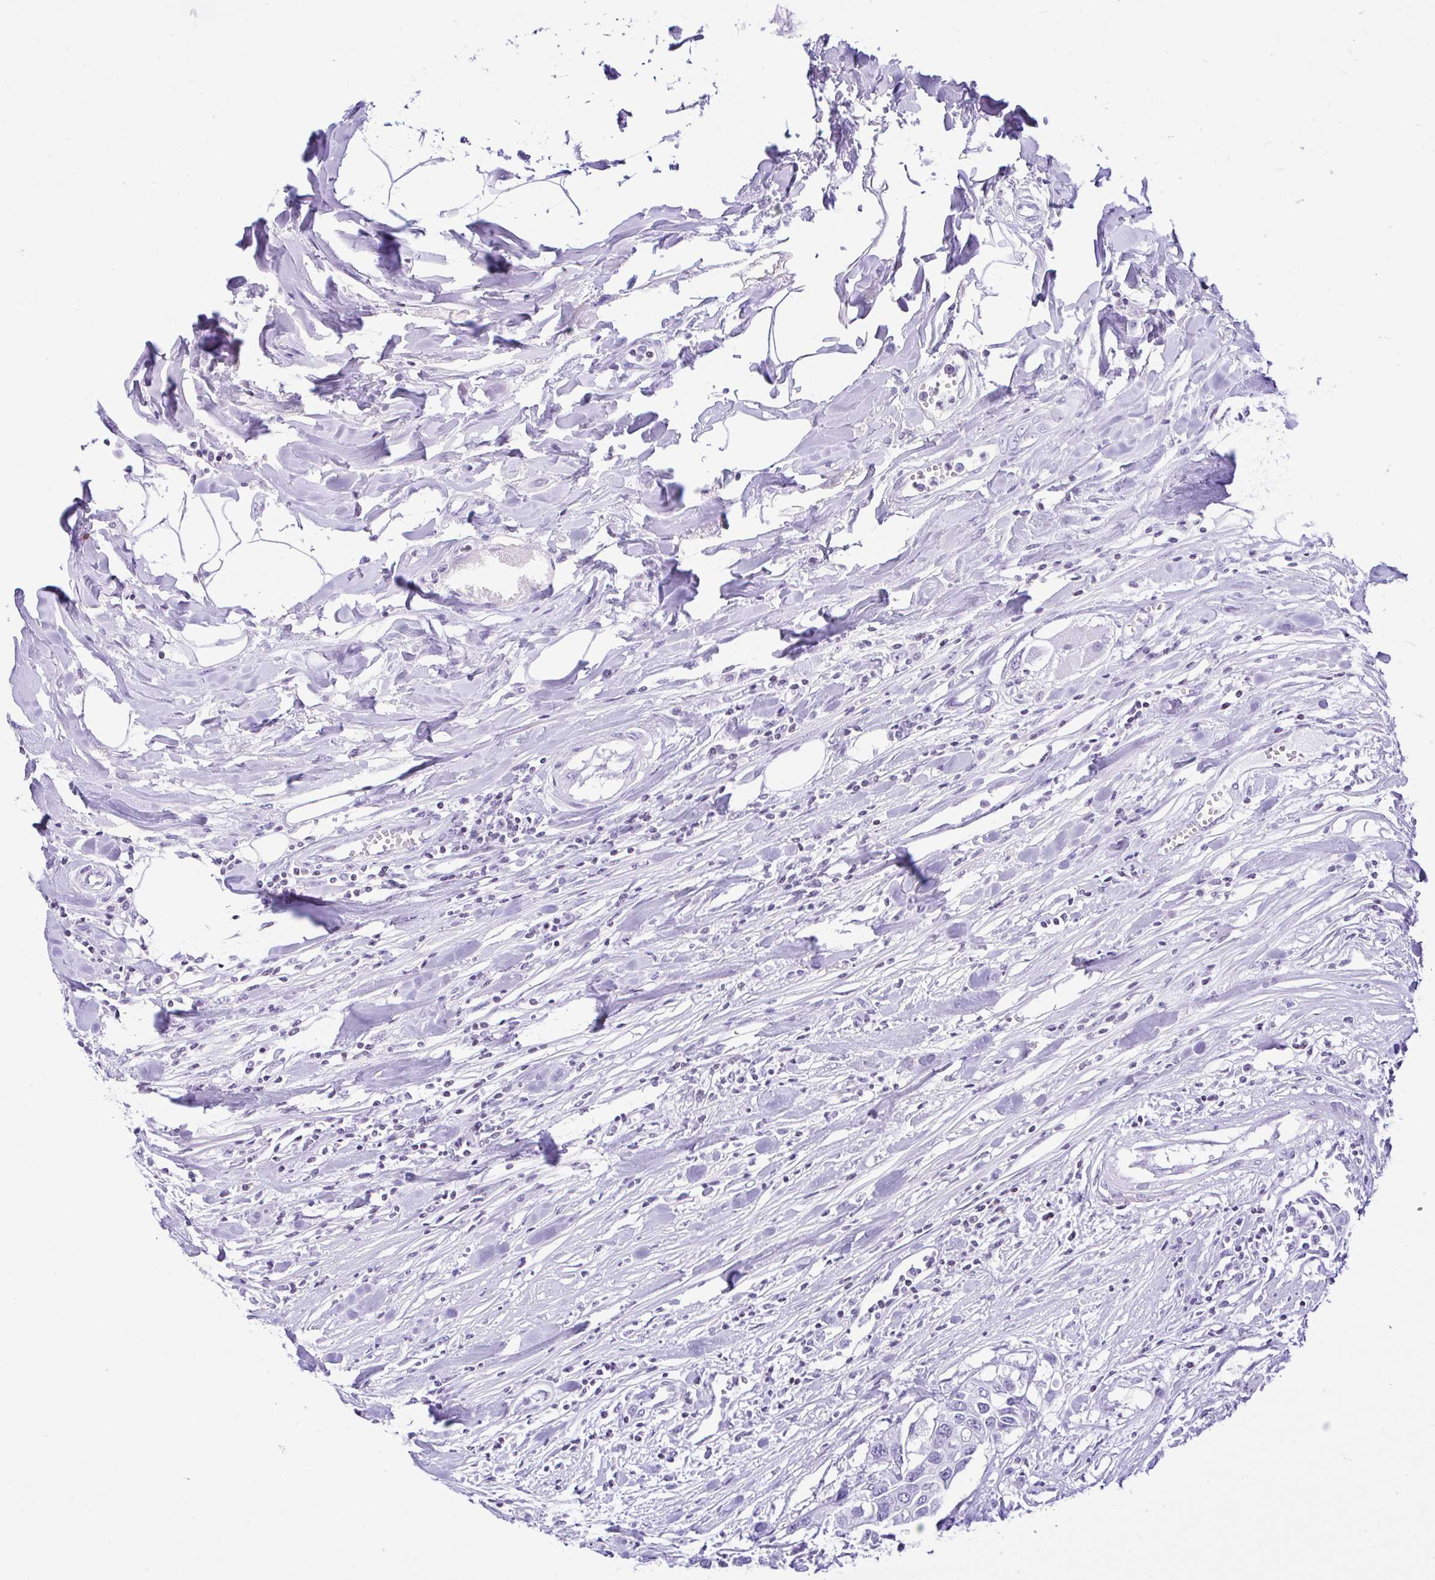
{"staining": {"intensity": "negative", "quantity": "none", "location": "none"}, "tissue": "colorectal cancer", "cell_type": "Tumor cells", "image_type": "cancer", "snomed": [{"axis": "morphology", "description": "Adenocarcinoma, NOS"}, {"axis": "topography", "description": "Colon"}], "caption": "DAB (3,3'-diaminobenzidine) immunohistochemical staining of human colorectal adenocarcinoma demonstrates no significant positivity in tumor cells.", "gene": "KRT27", "patient": {"sex": "male", "age": 77}}